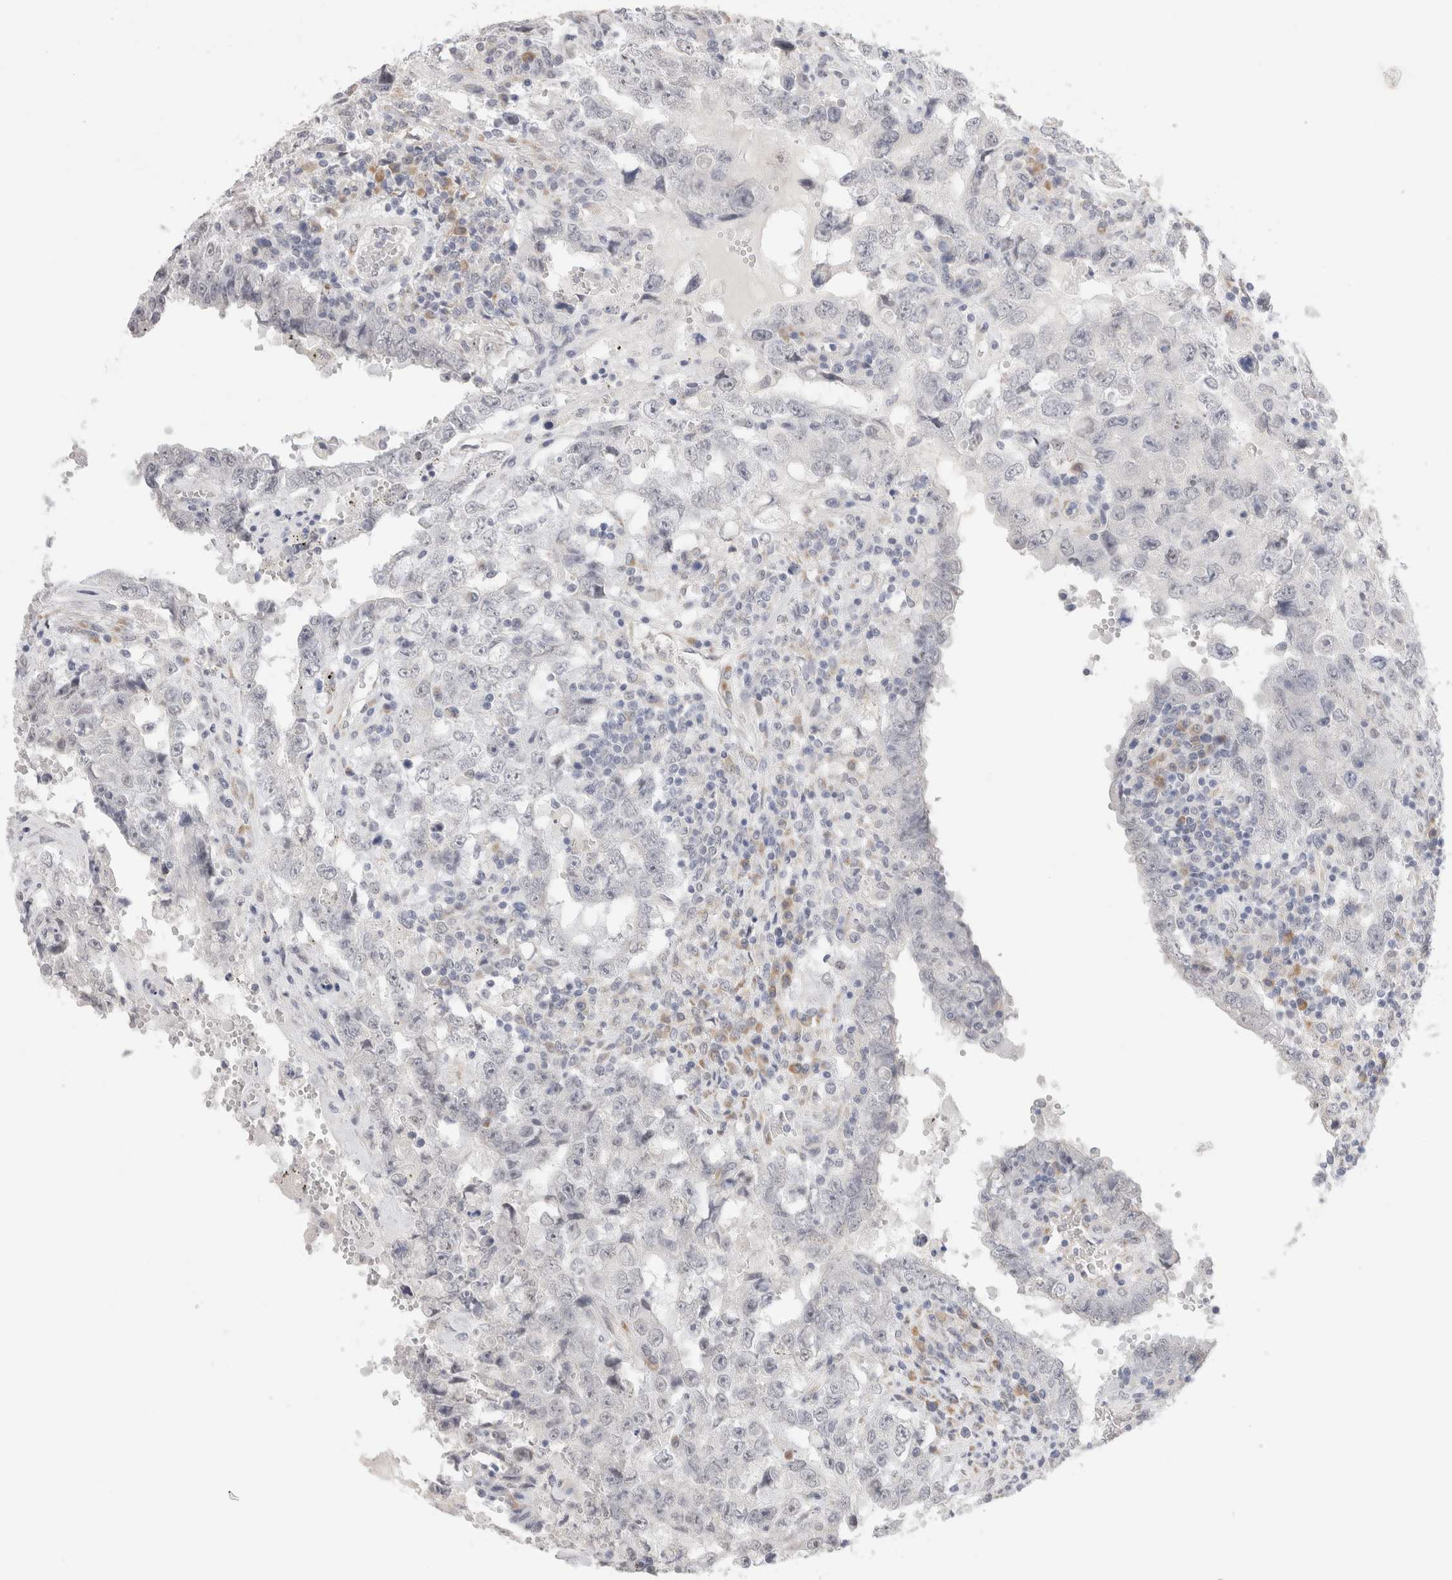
{"staining": {"intensity": "negative", "quantity": "none", "location": "none"}, "tissue": "testis cancer", "cell_type": "Tumor cells", "image_type": "cancer", "snomed": [{"axis": "morphology", "description": "Carcinoma, Embryonal, NOS"}, {"axis": "topography", "description": "Testis"}], "caption": "An IHC photomicrograph of testis cancer is shown. There is no staining in tumor cells of testis cancer.", "gene": "HDLBP", "patient": {"sex": "male", "age": 26}}